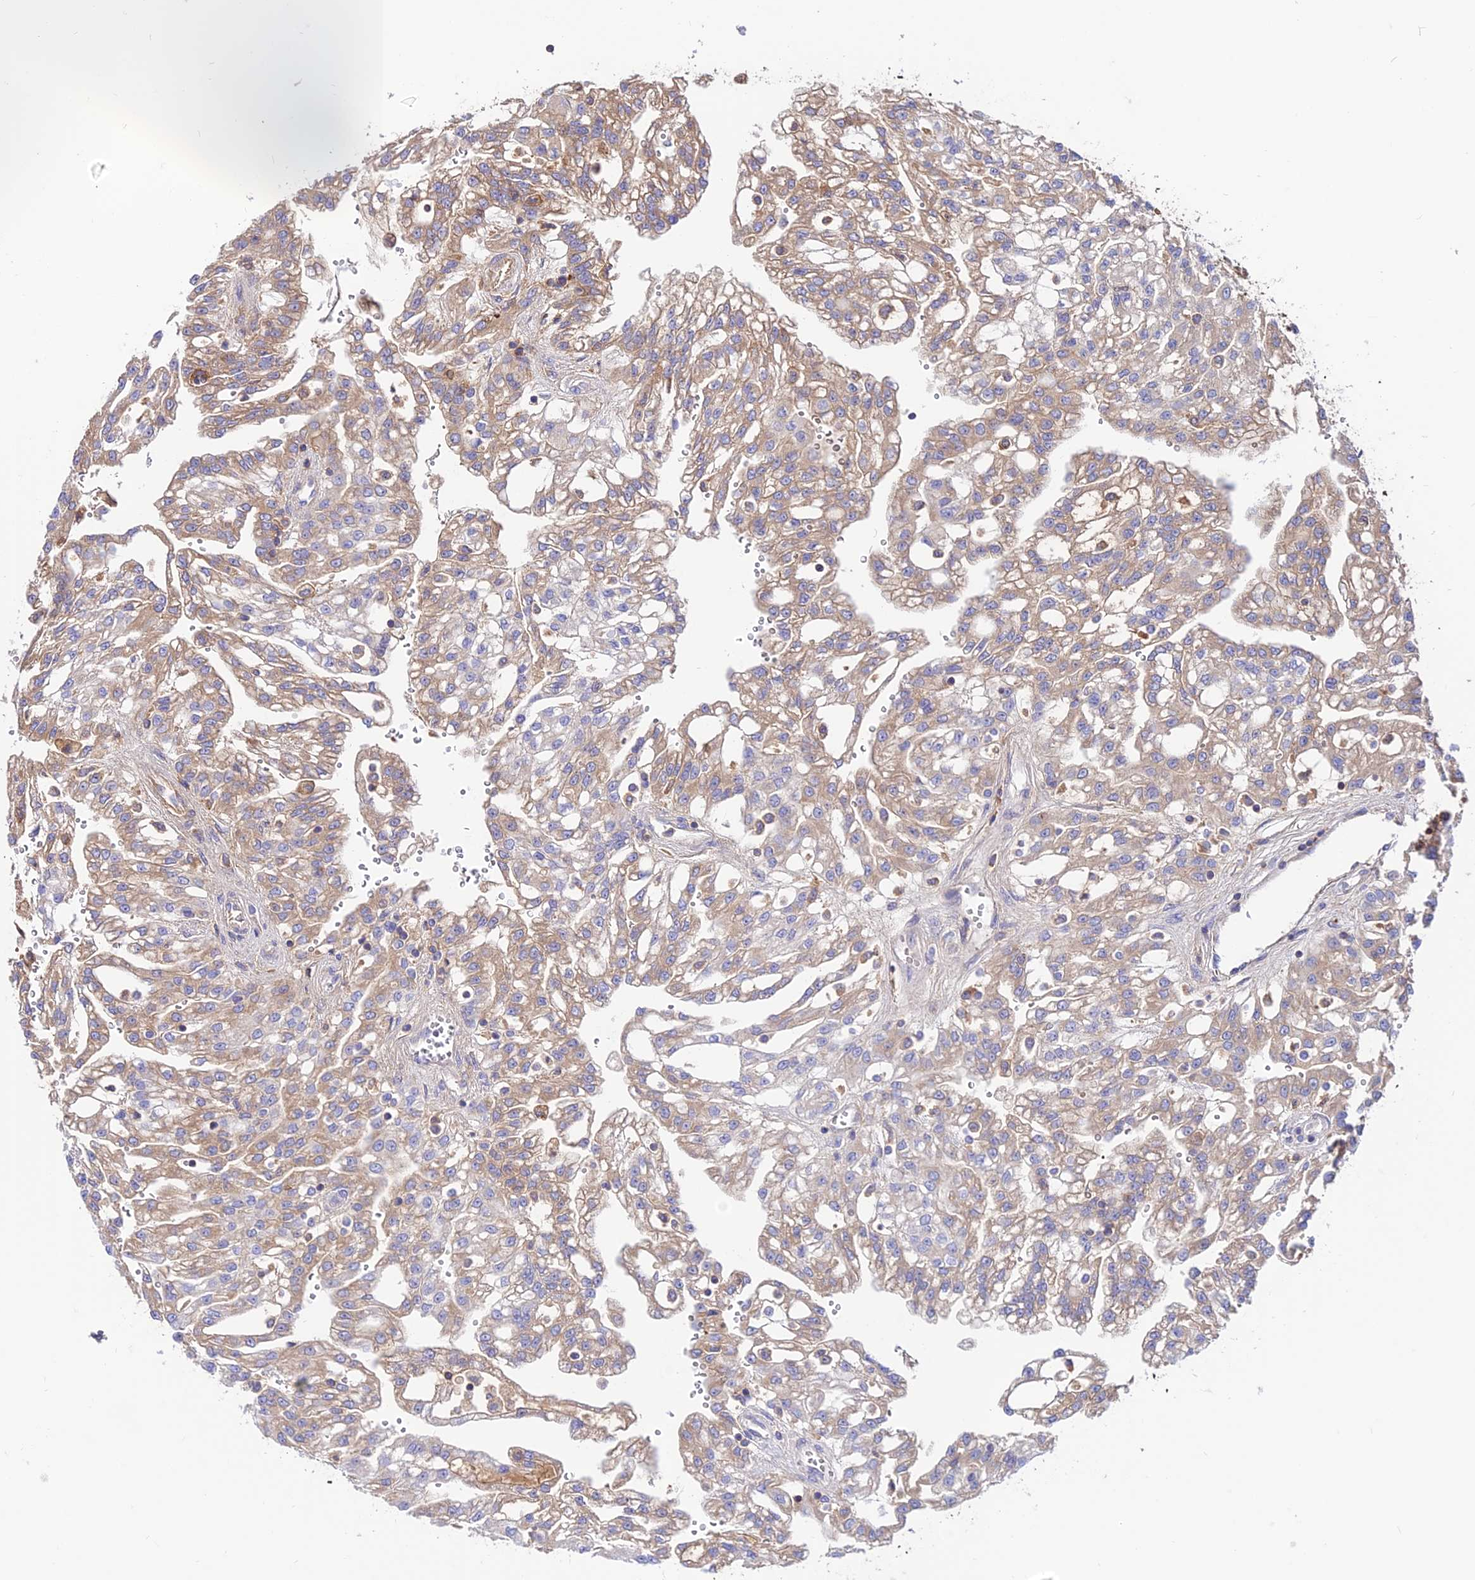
{"staining": {"intensity": "moderate", "quantity": "25%-75%", "location": "cytoplasmic/membranous"}, "tissue": "renal cancer", "cell_type": "Tumor cells", "image_type": "cancer", "snomed": [{"axis": "morphology", "description": "Adenocarcinoma, NOS"}, {"axis": "topography", "description": "Kidney"}], "caption": "The photomicrograph reveals immunohistochemical staining of renal cancer. There is moderate cytoplasmic/membranous expression is seen in approximately 25%-75% of tumor cells.", "gene": "PYM1", "patient": {"sex": "male", "age": 63}}